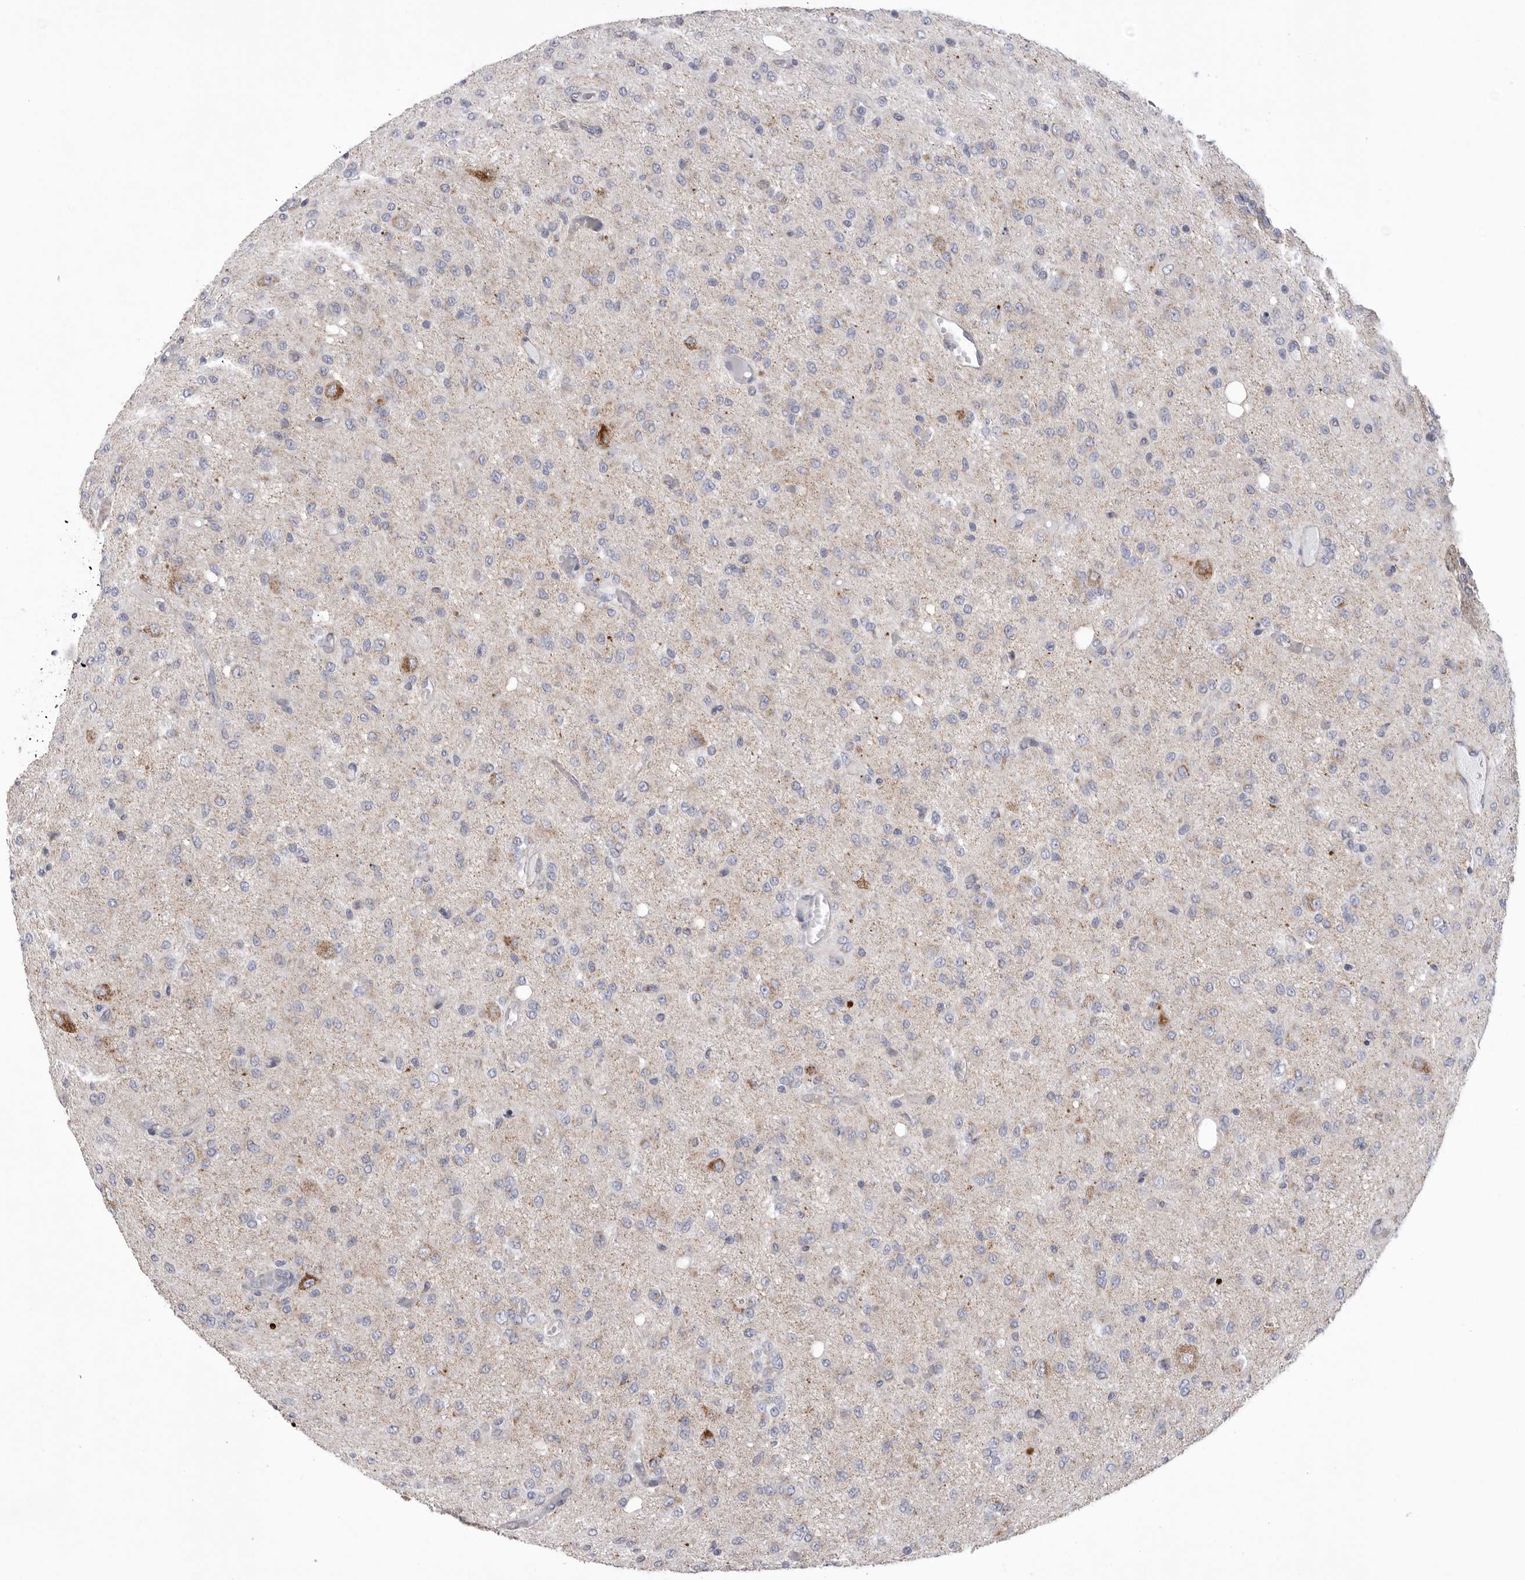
{"staining": {"intensity": "negative", "quantity": "none", "location": "none"}, "tissue": "glioma", "cell_type": "Tumor cells", "image_type": "cancer", "snomed": [{"axis": "morphology", "description": "Glioma, malignant, High grade"}, {"axis": "topography", "description": "Brain"}], "caption": "The immunohistochemistry (IHC) photomicrograph has no significant expression in tumor cells of malignant high-grade glioma tissue. The staining is performed using DAB brown chromogen with nuclei counter-stained in using hematoxylin.", "gene": "VDAC3", "patient": {"sex": "female", "age": 59}}